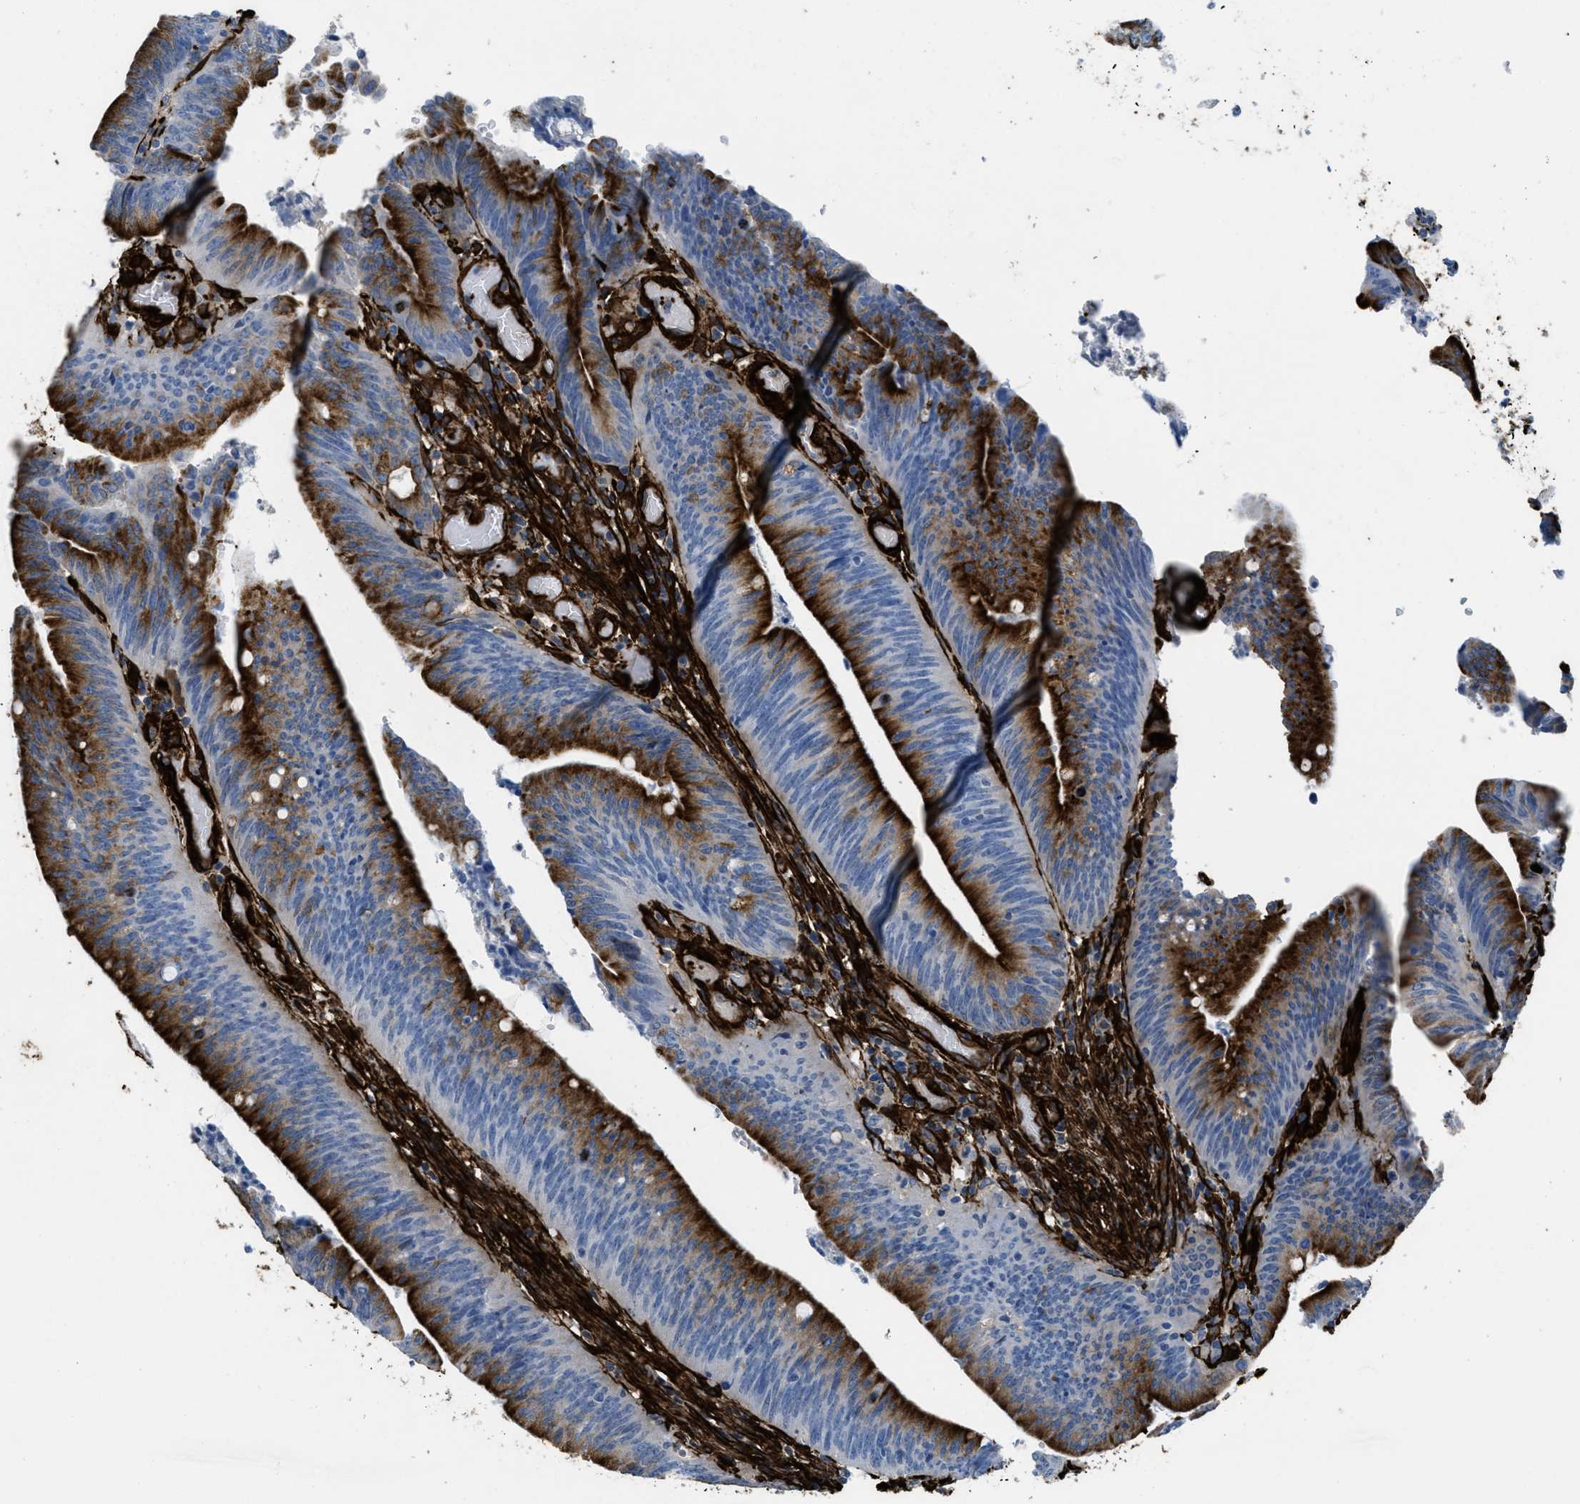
{"staining": {"intensity": "strong", "quantity": ">75%", "location": "cytoplasmic/membranous"}, "tissue": "colorectal cancer", "cell_type": "Tumor cells", "image_type": "cancer", "snomed": [{"axis": "morphology", "description": "Normal tissue, NOS"}, {"axis": "morphology", "description": "Adenocarcinoma, NOS"}, {"axis": "topography", "description": "Rectum"}], "caption": "Tumor cells exhibit strong cytoplasmic/membranous expression in approximately >75% of cells in colorectal cancer (adenocarcinoma). (DAB (3,3'-diaminobenzidine) = brown stain, brightfield microscopy at high magnification).", "gene": "CALD1", "patient": {"sex": "female", "age": 66}}